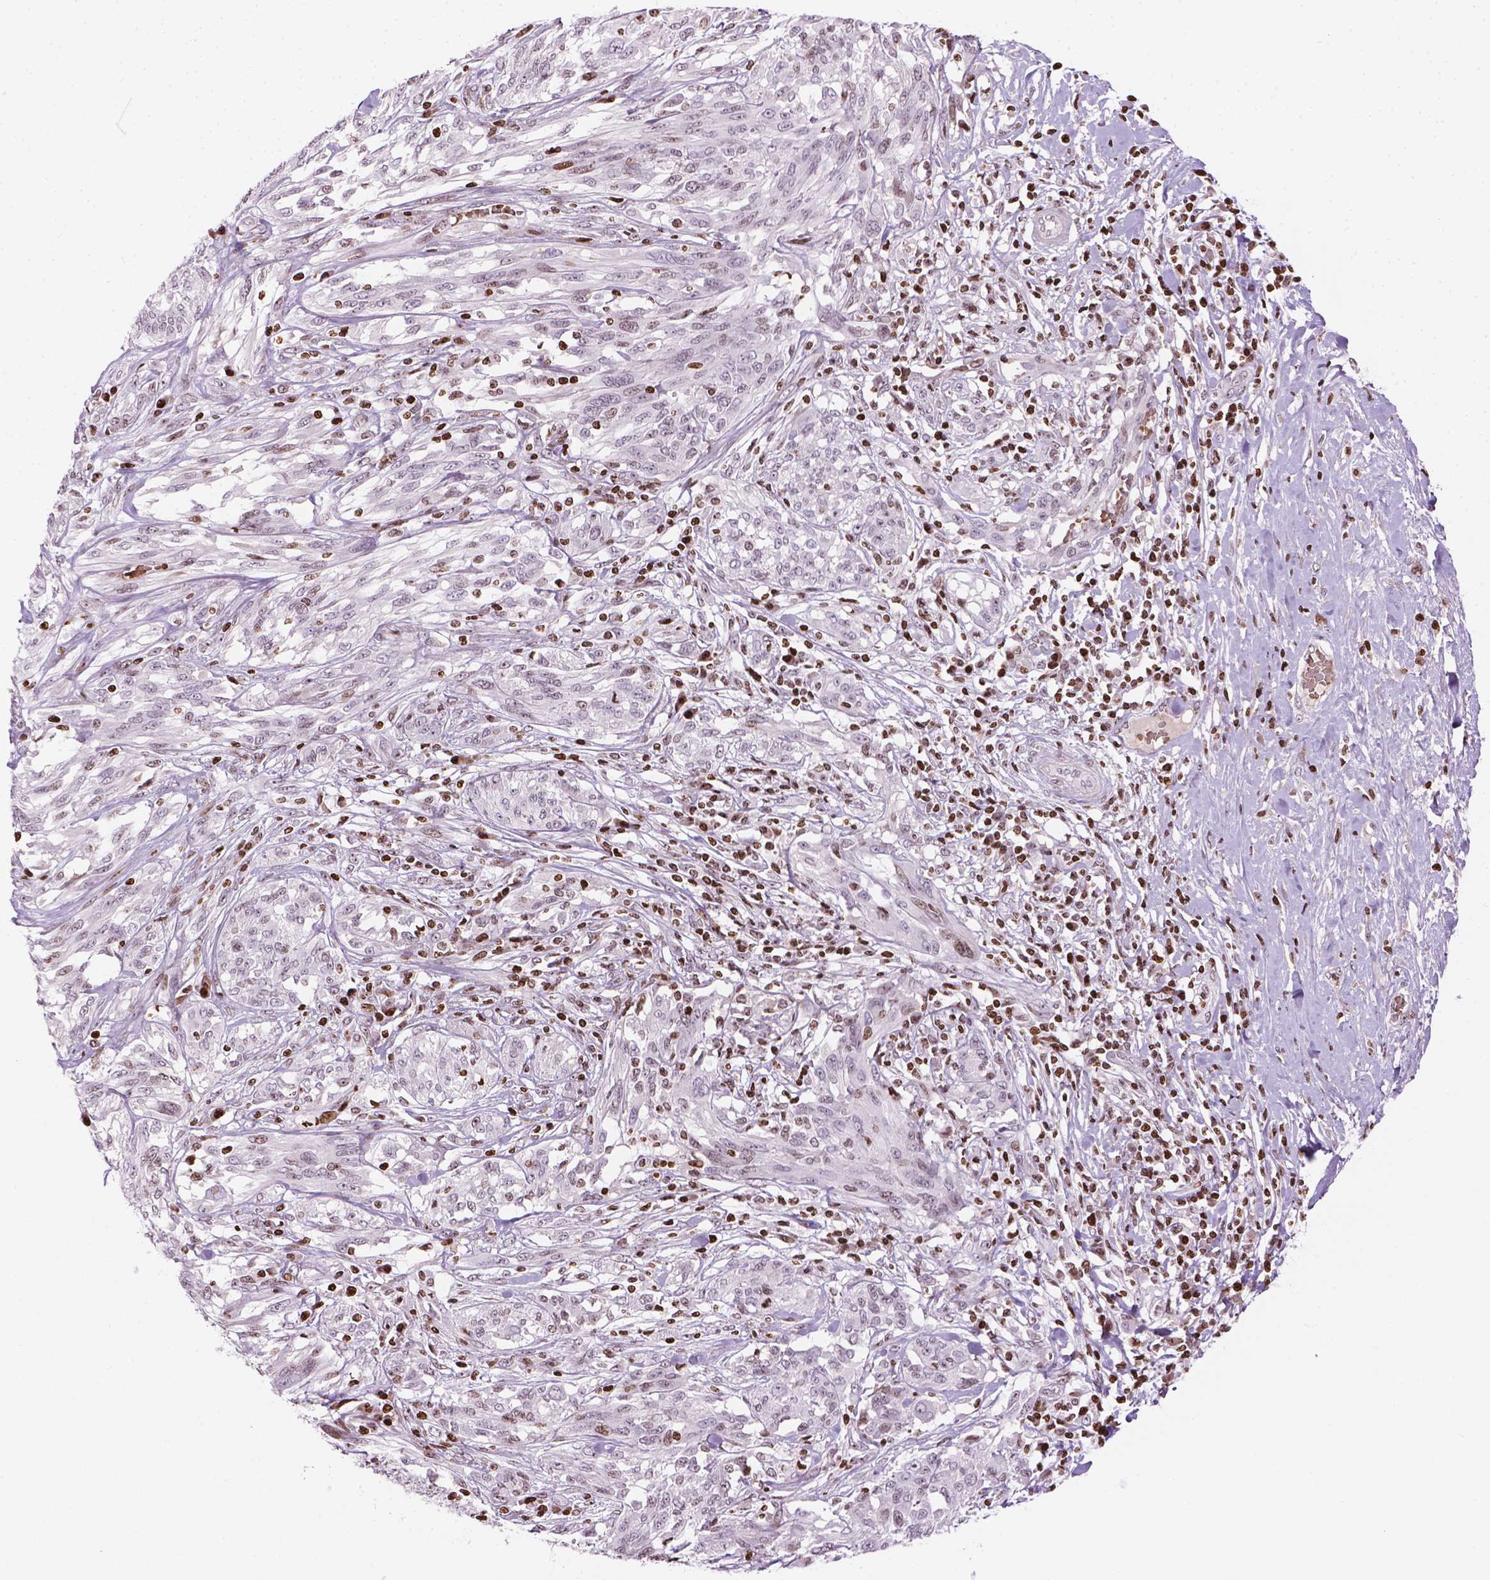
{"staining": {"intensity": "negative", "quantity": "none", "location": "none"}, "tissue": "melanoma", "cell_type": "Tumor cells", "image_type": "cancer", "snomed": [{"axis": "morphology", "description": "Malignant melanoma, NOS"}, {"axis": "topography", "description": "Skin"}], "caption": "Immunohistochemistry (IHC) micrograph of neoplastic tissue: melanoma stained with DAB (3,3'-diaminobenzidine) demonstrates no significant protein positivity in tumor cells.", "gene": "PIP4K2A", "patient": {"sex": "female", "age": 91}}